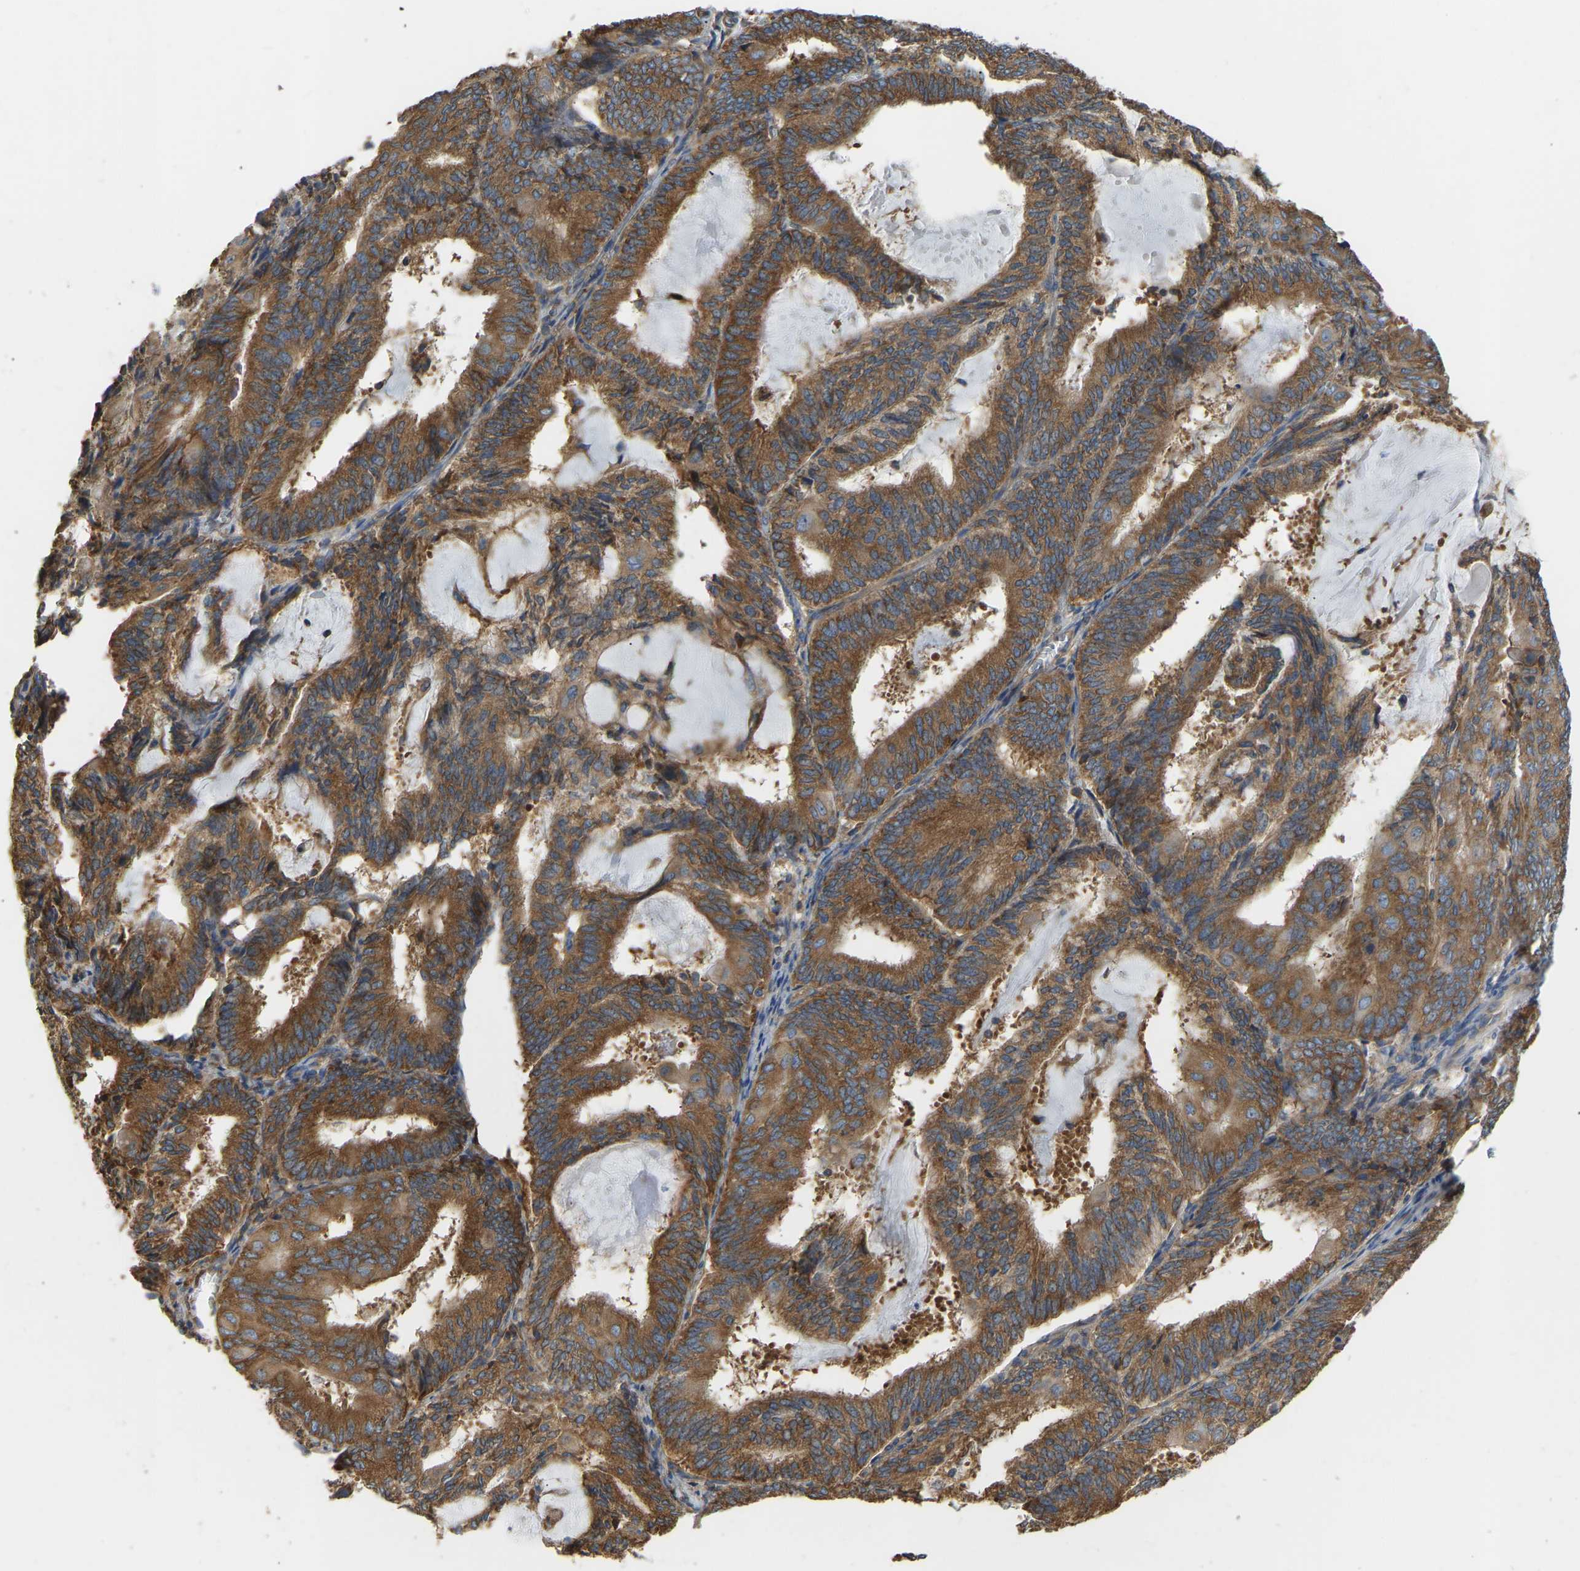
{"staining": {"intensity": "strong", "quantity": ">75%", "location": "cytoplasmic/membranous"}, "tissue": "endometrial cancer", "cell_type": "Tumor cells", "image_type": "cancer", "snomed": [{"axis": "morphology", "description": "Adenocarcinoma, NOS"}, {"axis": "topography", "description": "Endometrium"}], "caption": "Strong cytoplasmic/membranous expression for a protein is identified in approximately >75% of tumor cells of endometrial cancer using immunohistochemistry.", "gene": "RPS6KB2", "patient": {"sex": "female", "age": 81}}